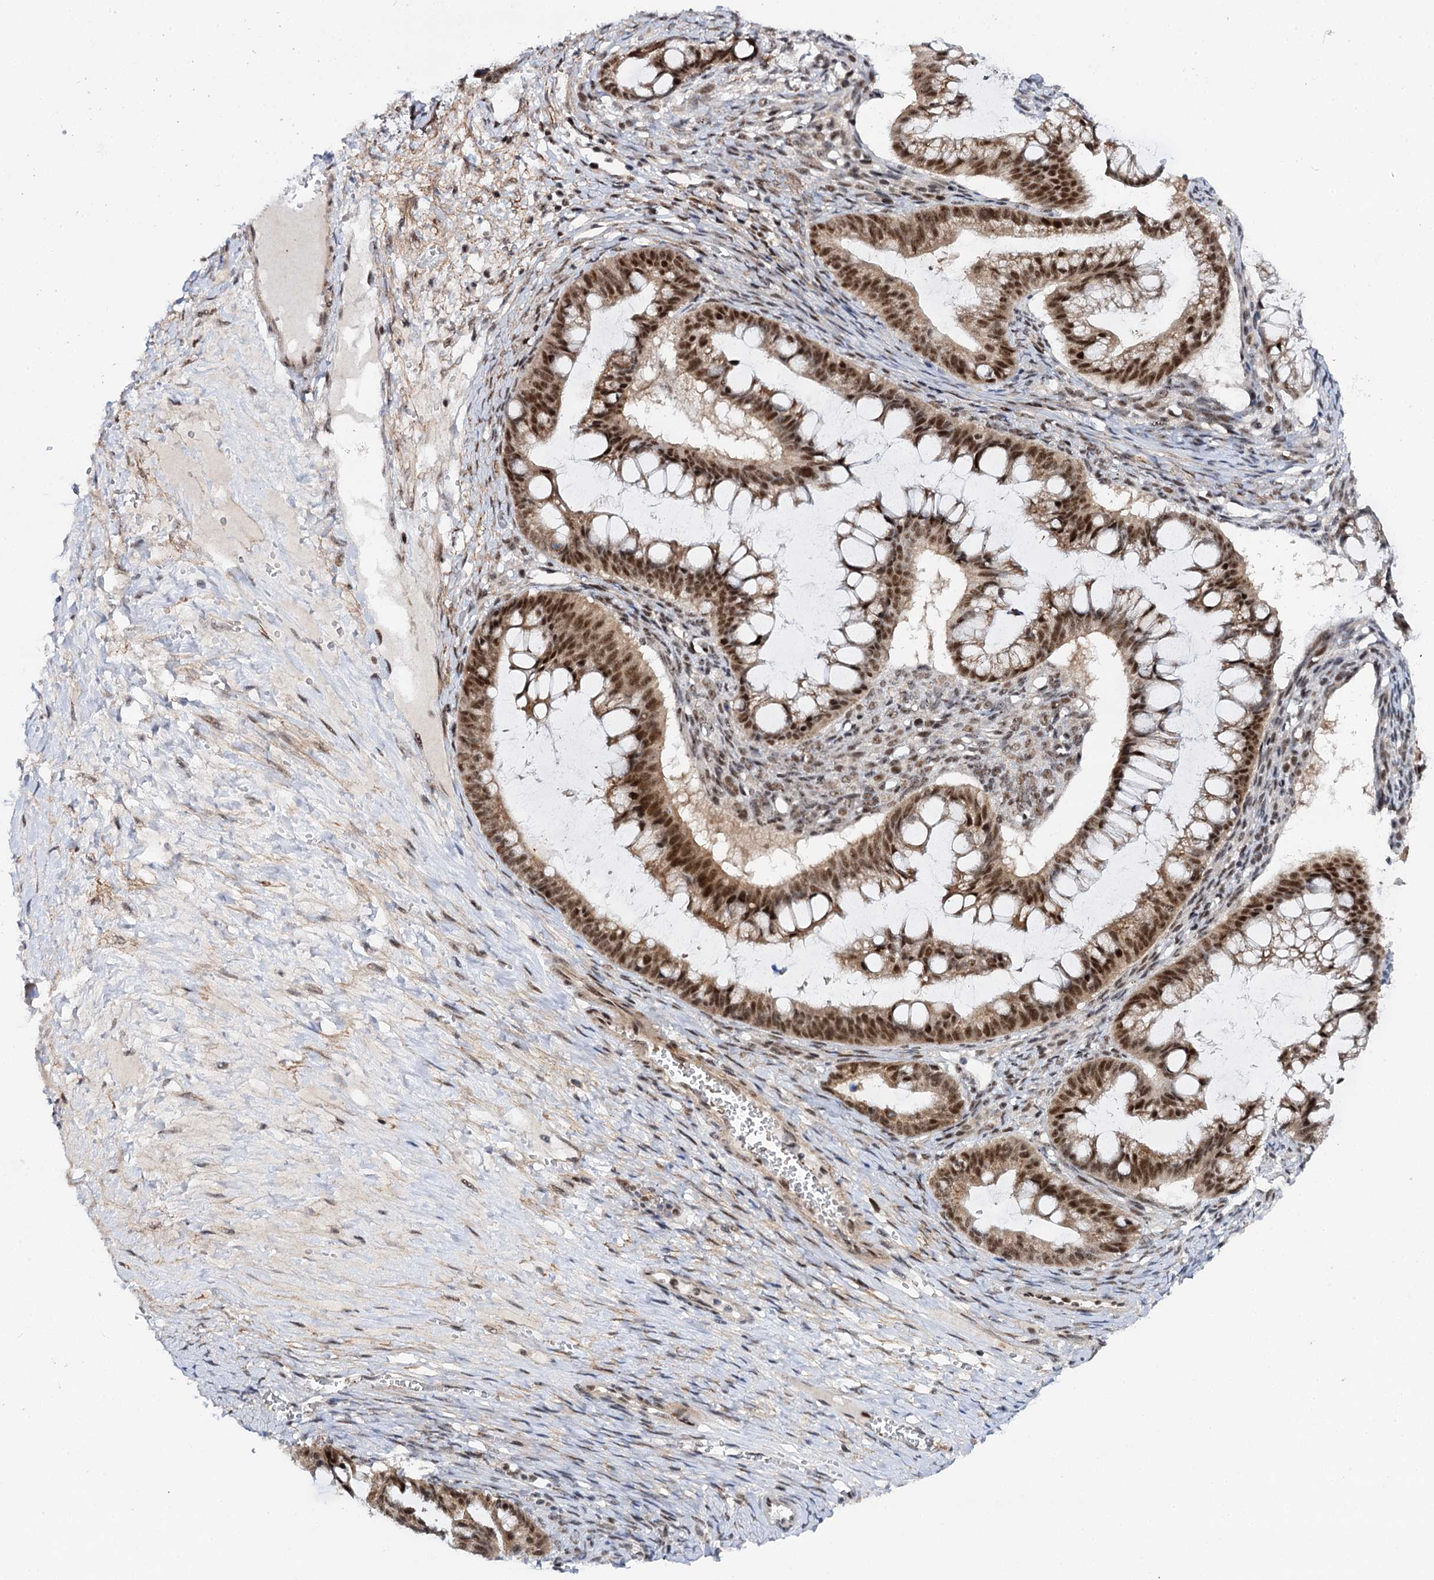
{"staining": {"intensity": "moderate", "quantity": ">75%", "location": "cytoplasmic/membranous,nuclear"}, "tissue": "ovarian cancer", "cell_type": "Tumor cells", "image_type": "cancer", "snomed": [{"axis": "morphology", "description": "Cystadenocarcinoma, mucinous, NOS"}, {"axis": "topography", "description": "Ovary"}], "caption": "Ovarian mucinous cystadenocarcinoma stained with a protein marker exhibits moderate staining in tumor cells.", "gene": "BUD13", "patient": {"sex": "female", "age": 73}}